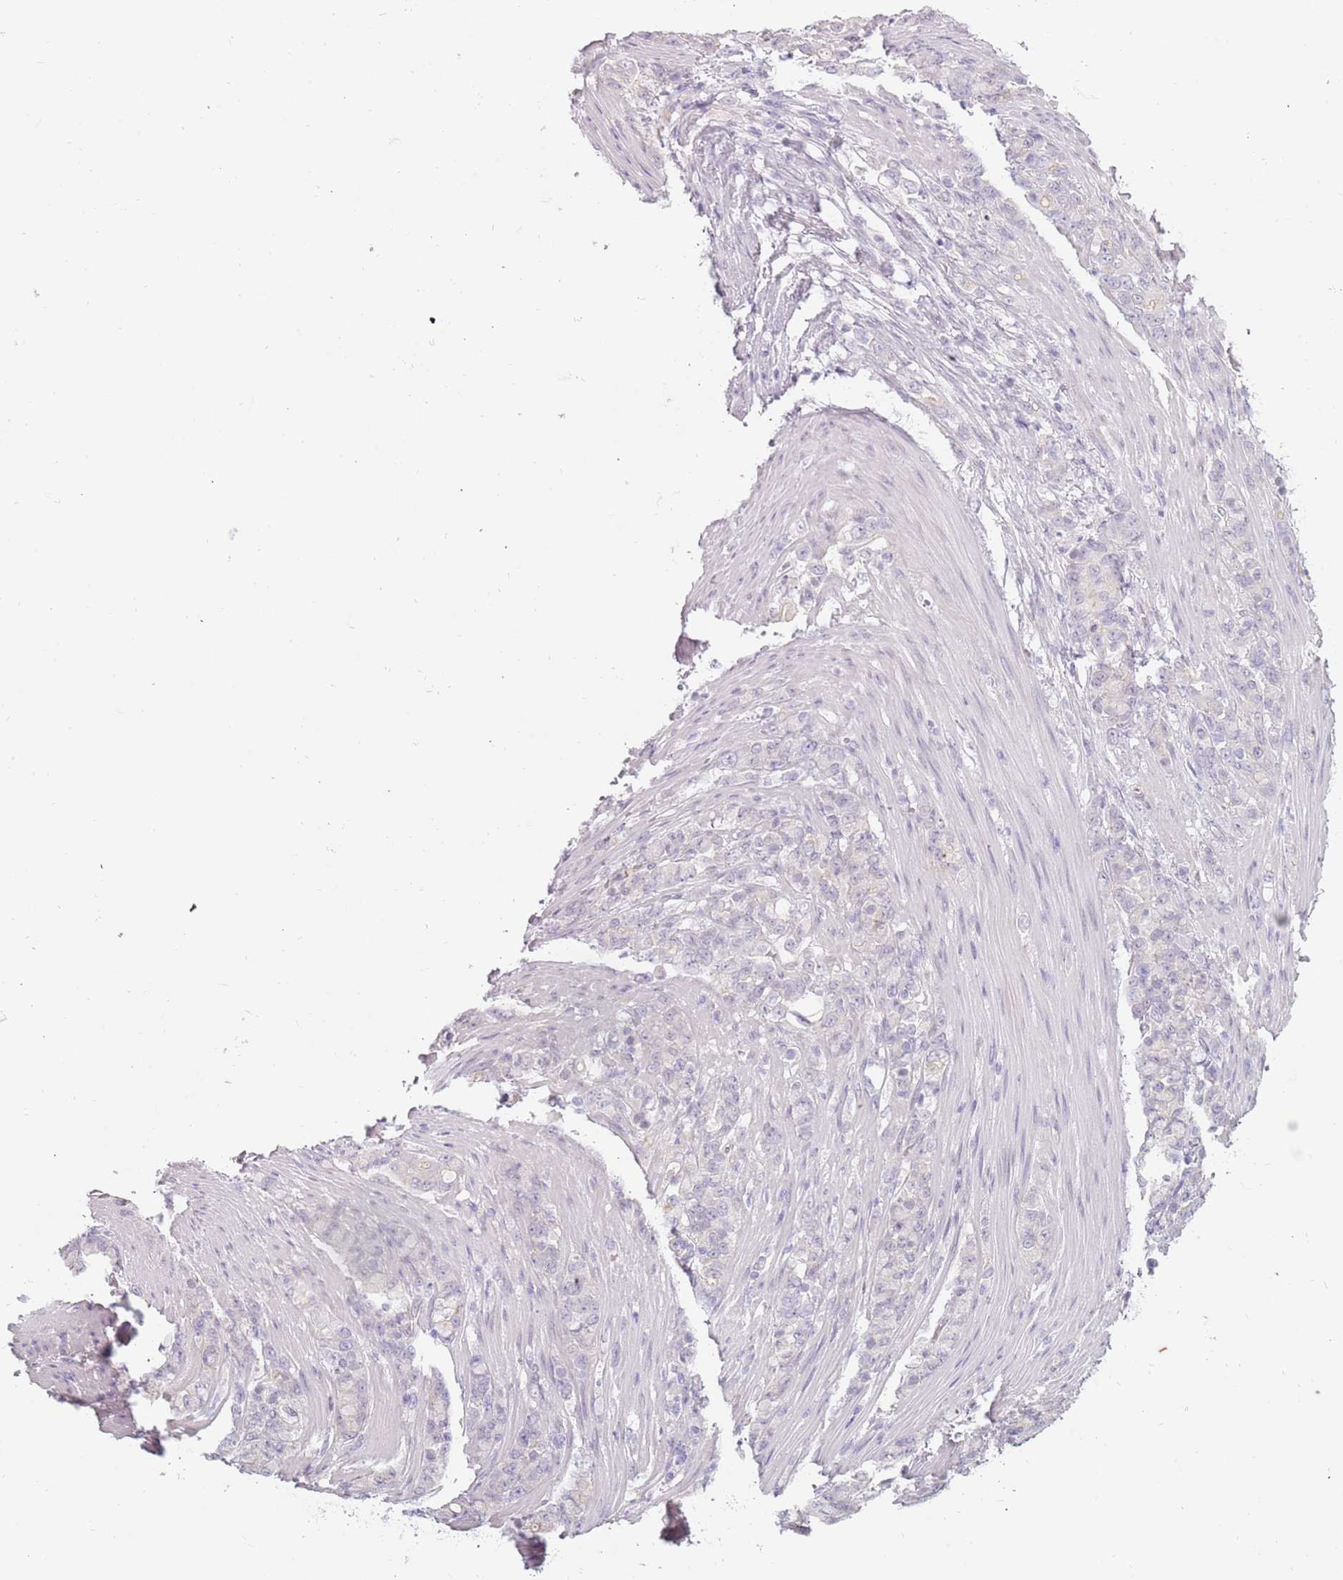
{"staining": {"intensity": "negative", "quantity": "none", "location": "none"}, "tissue": "stomach cancer", "cell_type": "Tumor cells", "image_type": "cancer", "snomed": [{"axis": "morphology", "description": "Normal tissue, NOS"}, {"axis": "morphology", "description": "Adenocarcinoma, NOS"}, {"axis": "topography", "description": "Stomach"}], "caption": "DAB (3,3'-diaminobenzidine) immunohistochemical staining of stomach adenocarcinoma reveals no significant staining in tumor cells. (DAB (3,3'-diaminobenzidine) immunohistochemistry (IHC) with hematoxylin counter stain).", "gene": "RFX2", "patient": {"sex": "female", "age": 79}}